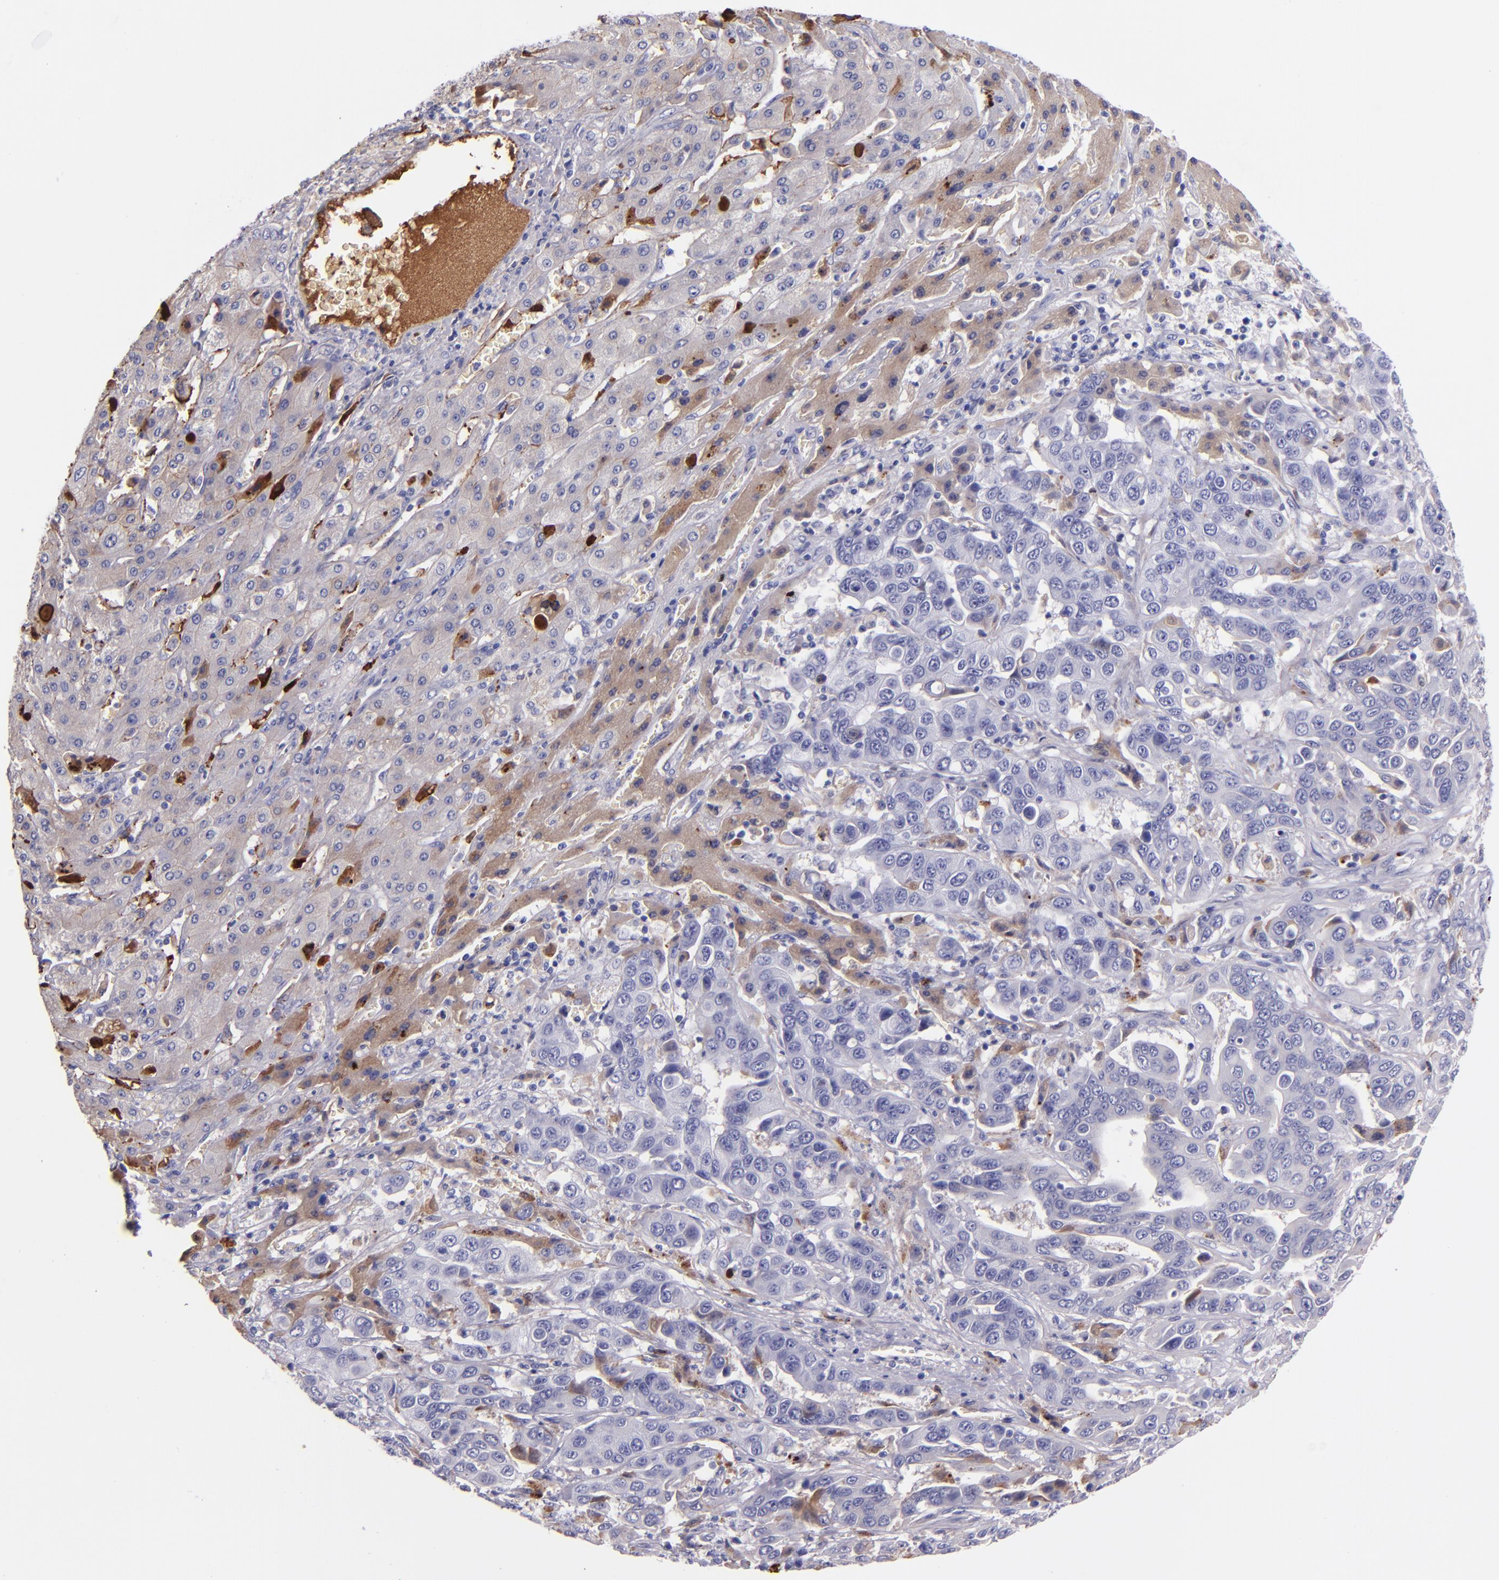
{"staining": {"intensity": "moderate", "quantity": "<25%", "location": "cytoplasmic/membranous"}, "tissue": "liver cancer", "cell_type": "Tumor cells", "image_type": "cancer", "snomed": [{"axis": "morphology", "description": "Cholangiocarcinoma"}, {"axis": "topography", "description": "Liver"}], "caption": "IHC photomicrograph of liver cholangiocarcinoma stained for a protein (brown), which demonstrates low levels of moderate cytoplasmic/membranous expression in about <25% of tumor cells.", "gene": "KNG1", "patient": {"sex": "female", "age": 52}}